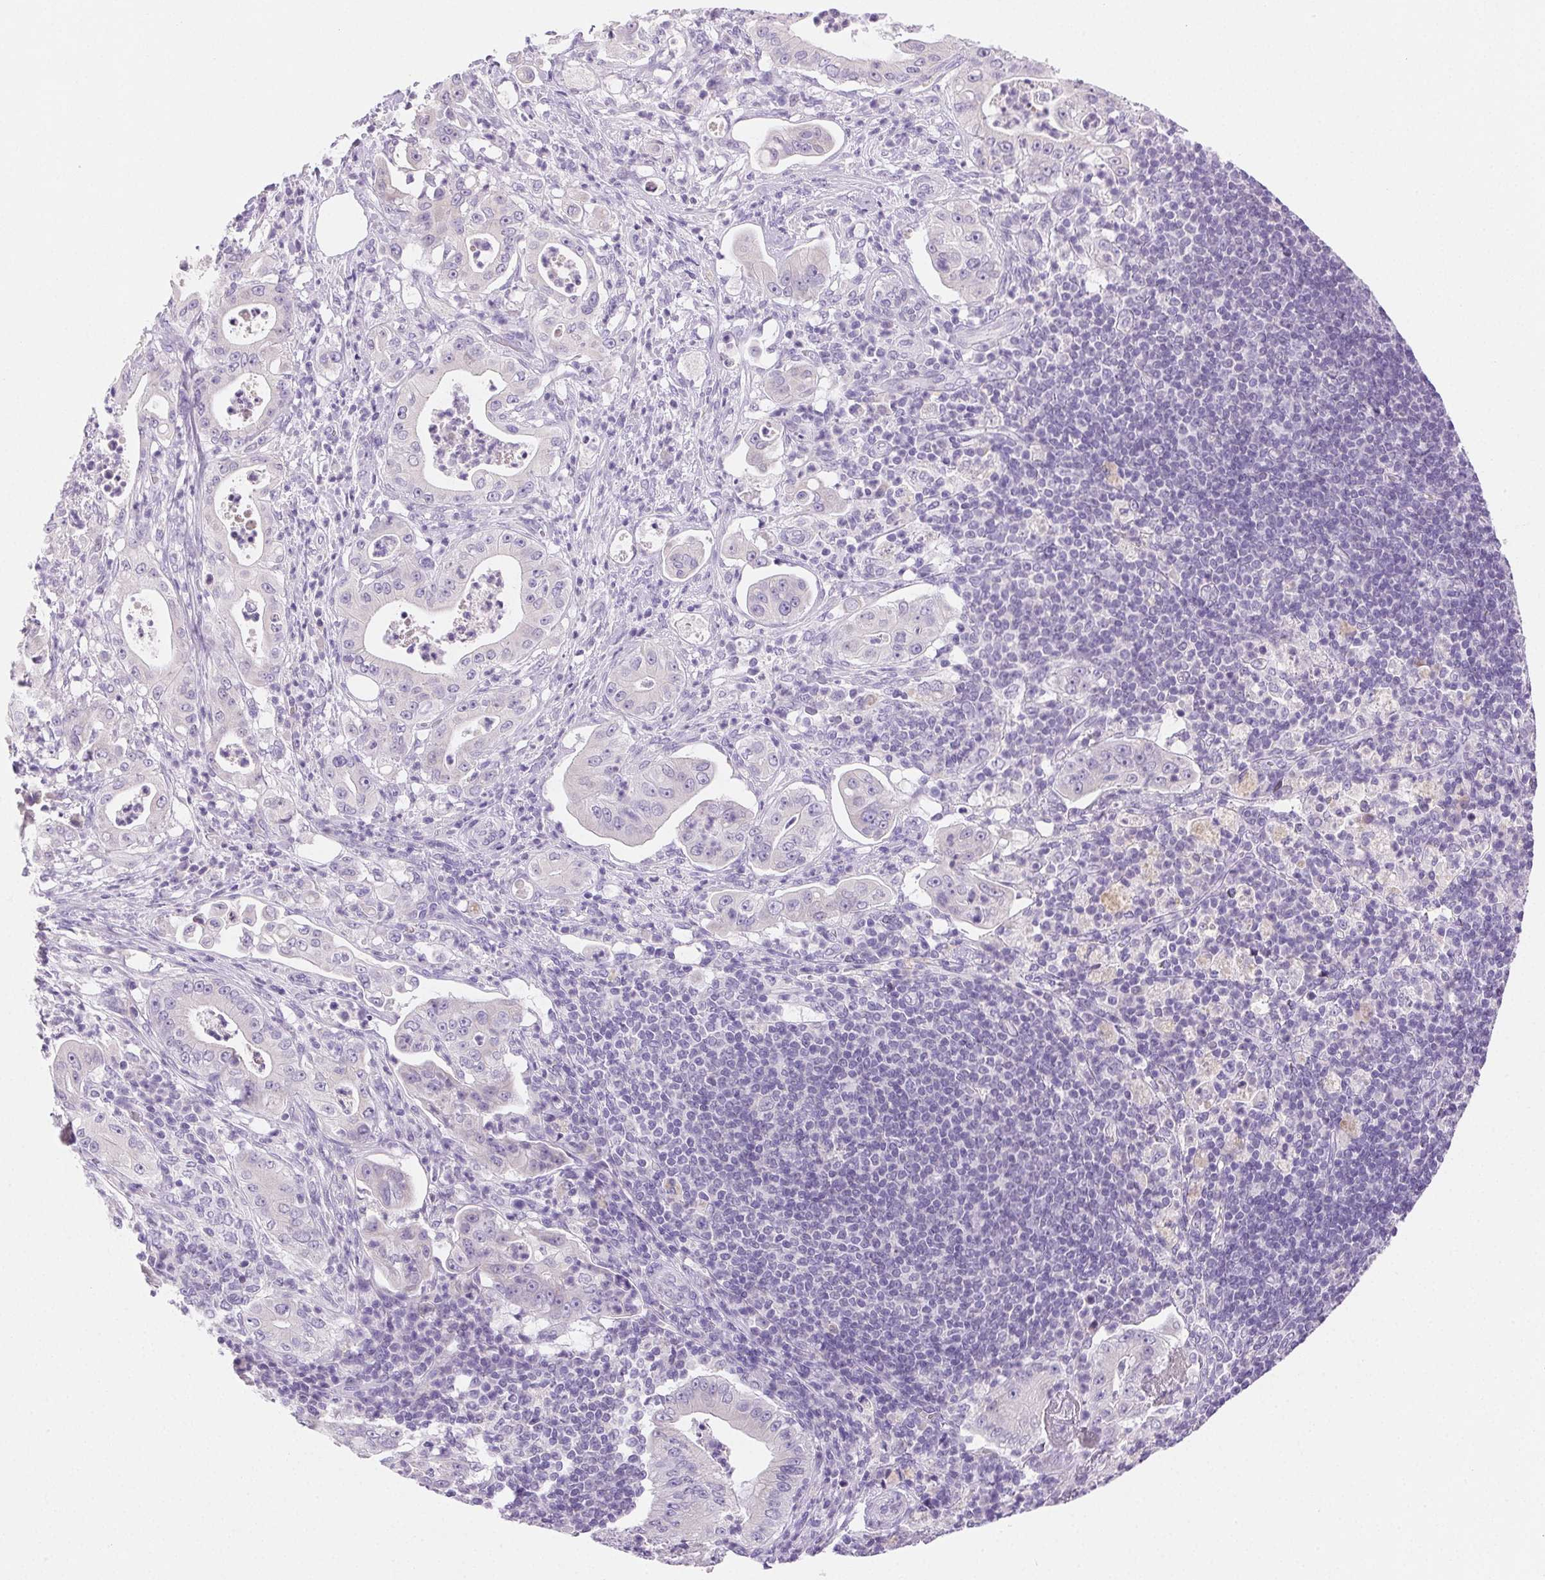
{"staining": {"intensity": "negative", "quantity": "none", "location": "none"}, "tissue": "pancreatic cancer", "cell_type": "Tumor cells", "image_type": "cancer", "snomed": [{"axis": "morphology", "description": "Adenocarcinoma, NOS"}, {"axis": "topography", "description": "Pancreas"}], "caption": "DAB (3,3'-diaminobenzidine) immunohistochemical staining of human pancreatic cancer (adenocarcinoma) shows no significant positivity in tumor cells.", "gene": "ARHGAP11B", "patient": {"sex": "male", "age": 71}}